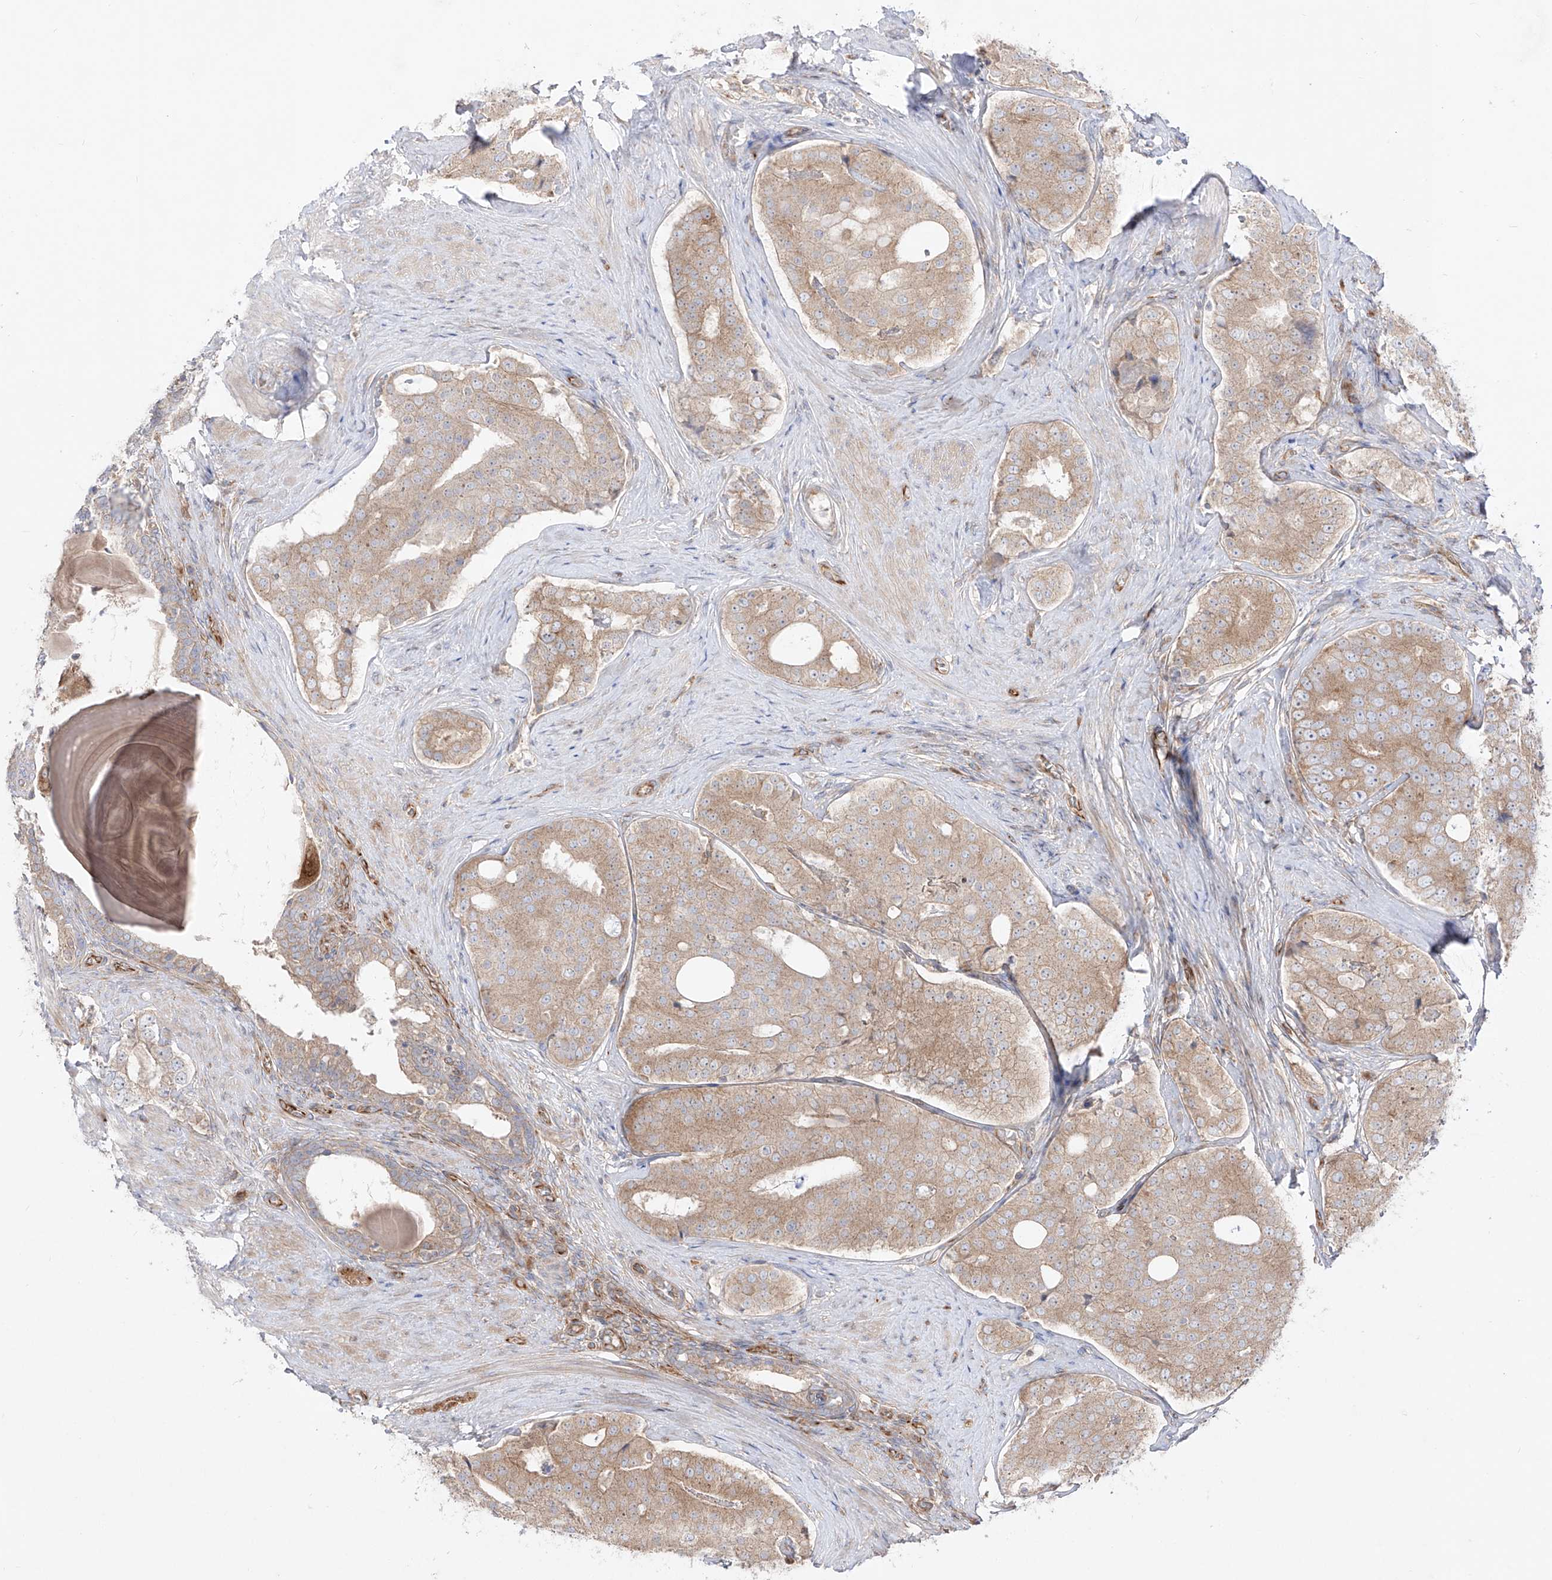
{"staining": {"intensity": "weak", "quantity": ">75%", "location": "cytoplasmic/membranous"}, "tissue": "prostate cancer", "cell_type": "Tumor cells", "image_type": "cancer", "snomed": [{"axis": "morphology", "description": "Adenocarcinoma, High grade"}, {"axis": "topography", "description": "Prostate"}], "caption": "Prostate cancer stained with DAB (3,3'-diaminobenzidine) immunohistochemistry (IHC) shows low levels of weak cytoplasmic/membranous expression in about >75% of tumor cells. (Stains: DAB (3,3'-diaminobenzidine) in brown, nuclei in blue, Microscopy: brightfield microscopy at high magnification).", "gene": "YKT6", "patient": {"sex": "male", "age": 56}}